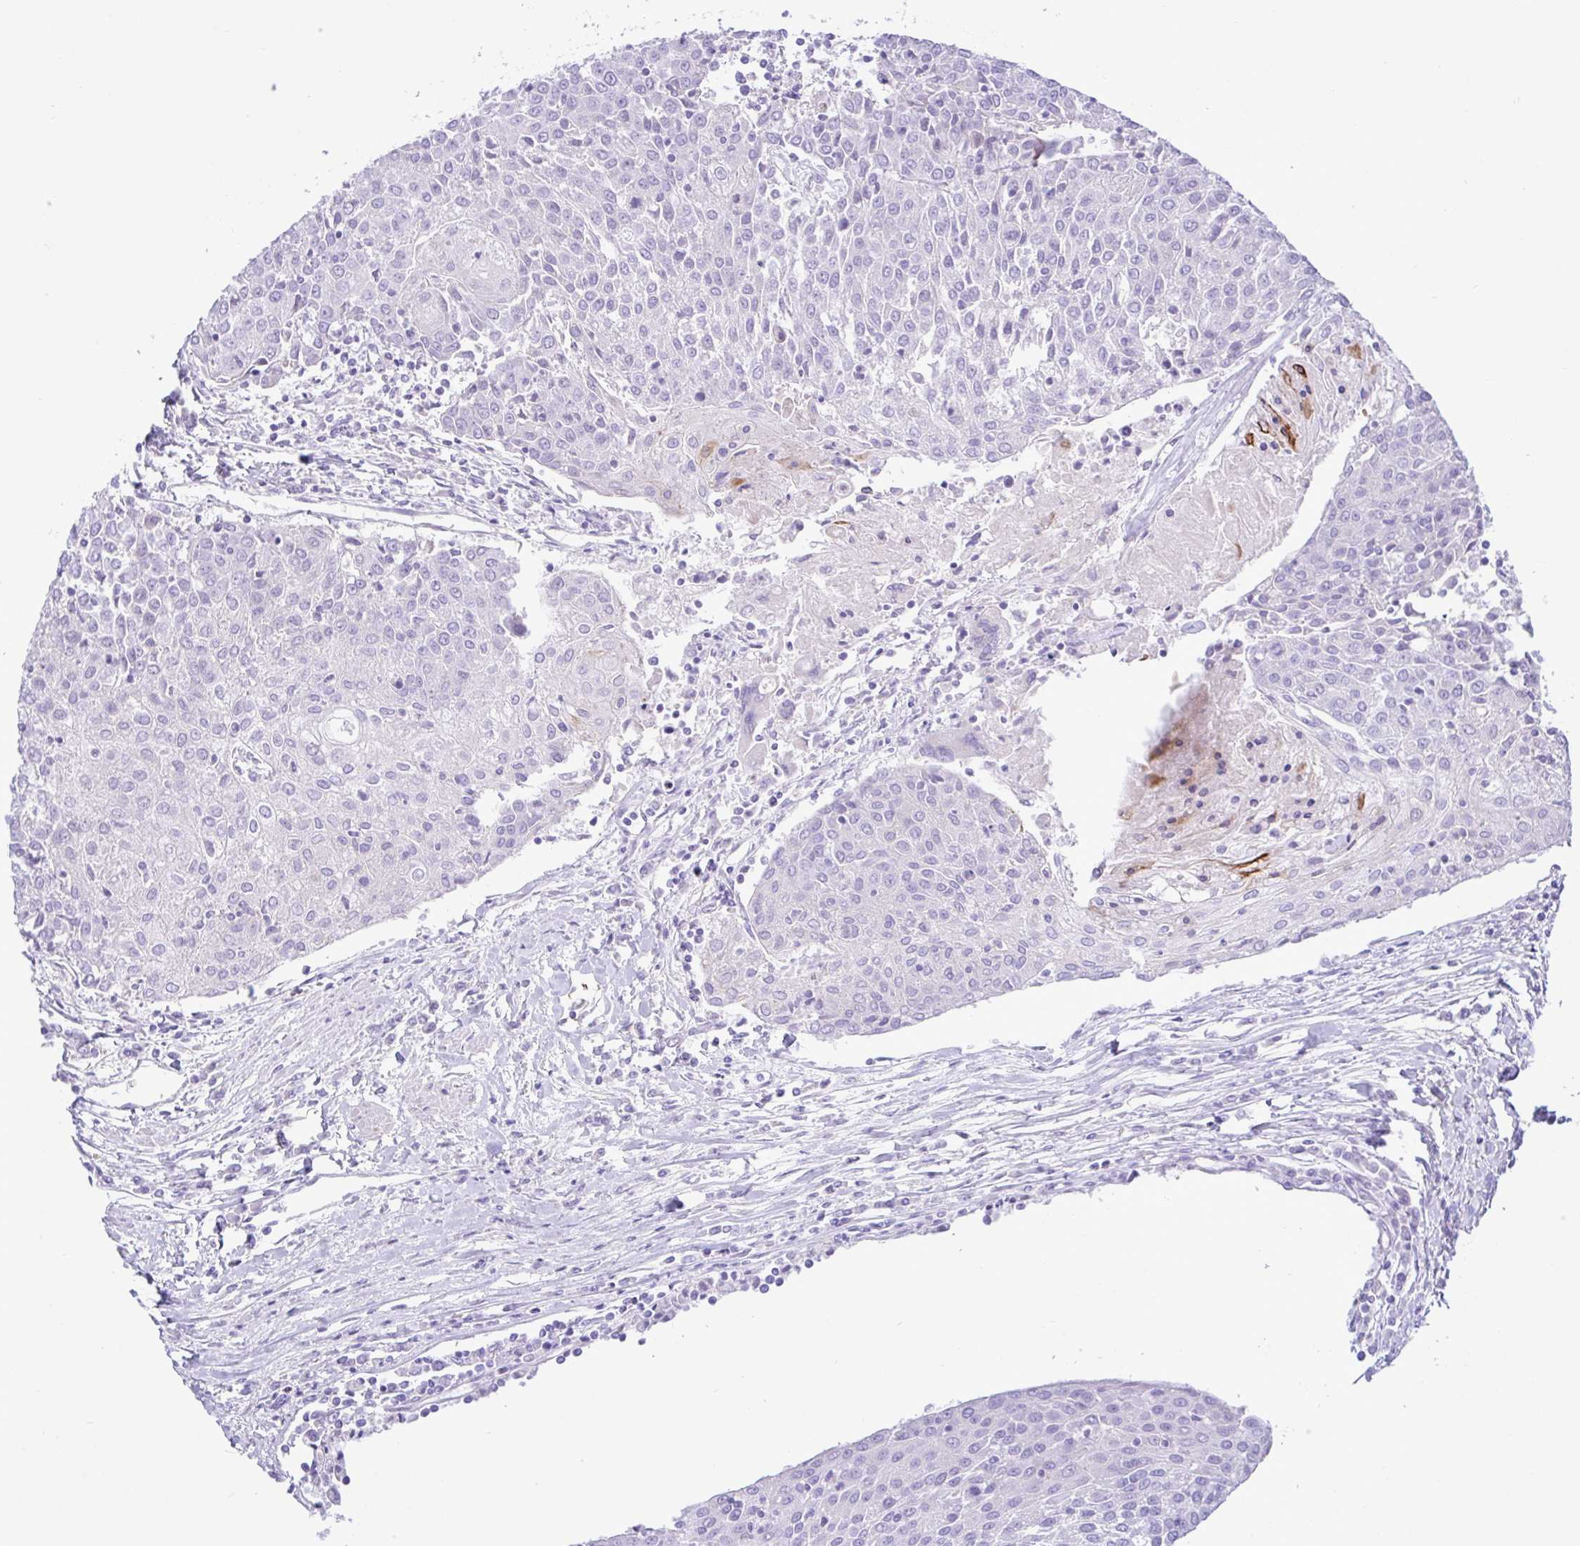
{"staining": {"intensity": "negative", "quantity": "none", "location": "none"}, "tissue": "urothelial cancer", "cell_type": "Tumor cells", "image_type": "cancer", "snomed": [{"axis": "morphology", "description": "Urothelial carcinoma, High grade"}, {"axis": "topography", "description": "Urinary bladder"}], "caption": "The micrograph demonstrates no significant expression in tumor cells of urothelial cancer.", "gene": "ZNF101", "patient": {"sex": "female", "age": 85}}